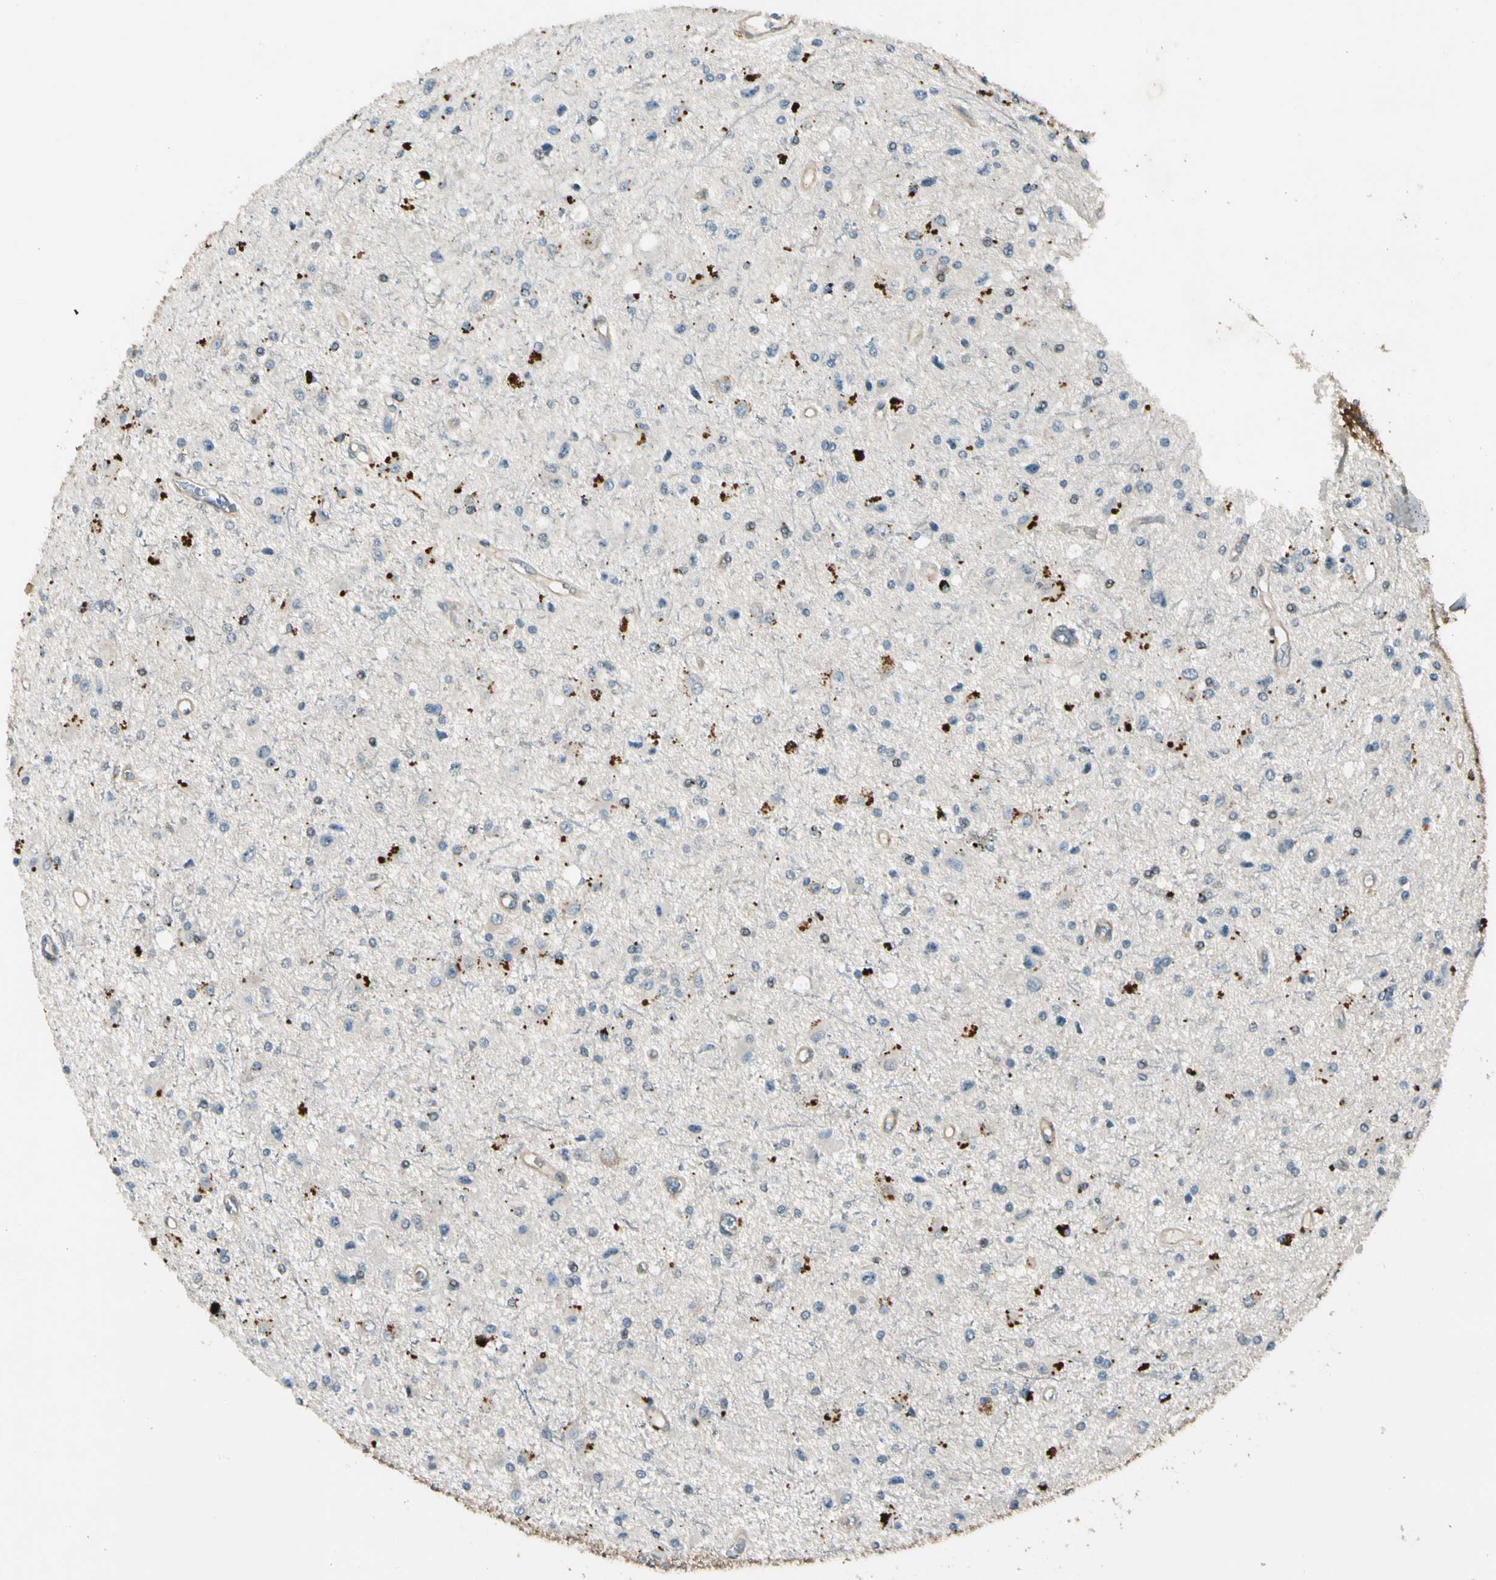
{"staining": {"intensity": "negative", "quantity": "none", "location": "none"}, "tissue": "glioma", "cell_type": "Tumor cells", "image_type": "cancer", "snomed": [{"axis": "morphology", "description": "Glioma, malignant, Low grade"}, {"axis": "topography", "description": "Brain"}], "caption": "Protein analysis of glioma shows no significant positivity in tumor cells.", "gene": "ROCK2", "patient": {"sex": "male", "age": 58}}